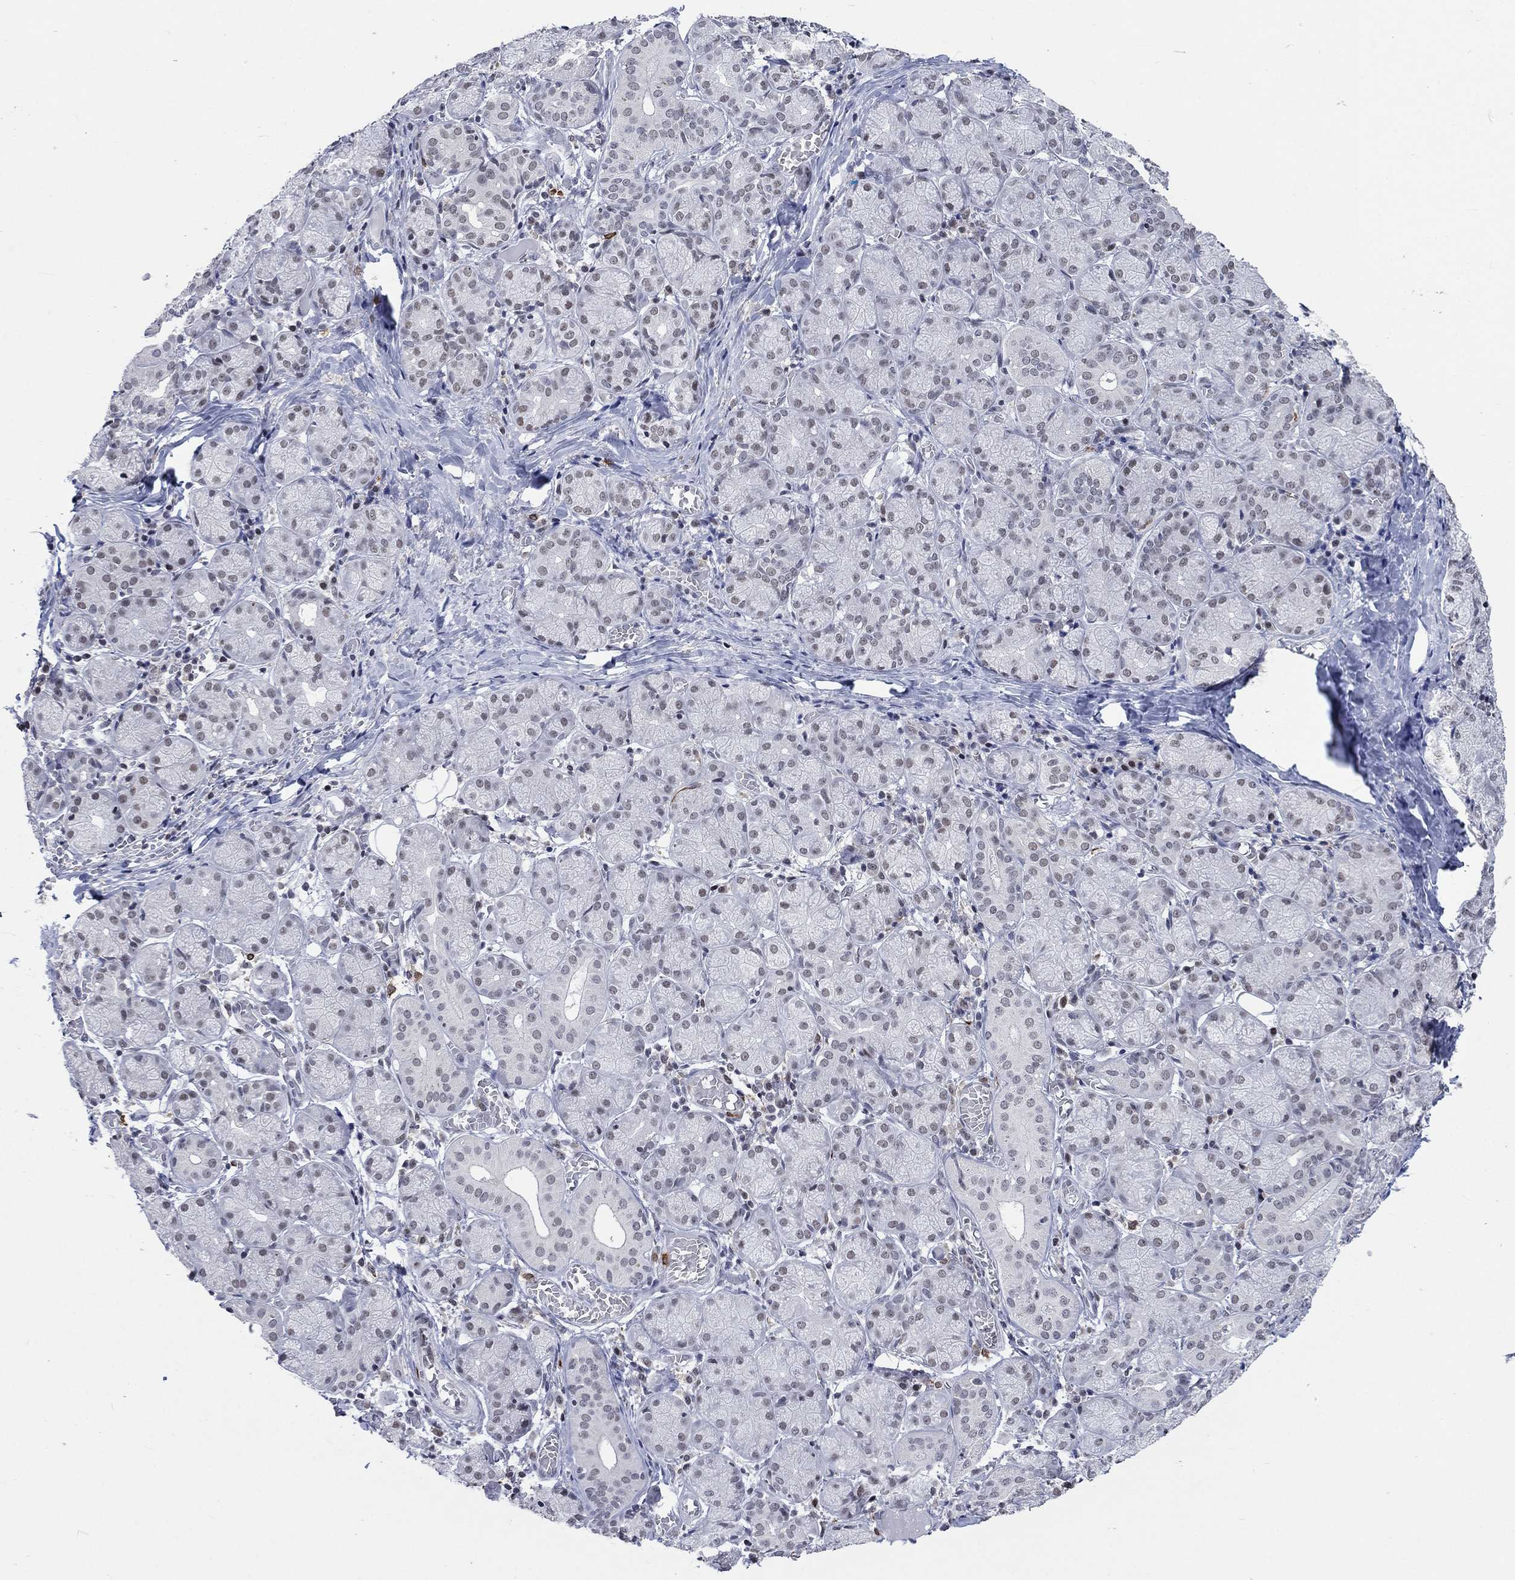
{"staining": {"intensity": "moderate", "quantity": "<25%", "location": "nuclear"}, "tissue": "salivary gland", "cell_type": "Glandular cells", "image_type": "normal", "snomed": [{"axis": "morphology", "description": "Normal tissue, NOS"}, {"axis": "topography", "description": "Salivary gland"}, {"axis": "topography", "description": "Peripheral nerve tissue"}], "caption": "A brown stain shows moderate nuclear staining of a protein in glandular cells of benign human salivary gland. The staining is performed using DAB brown chromogen to label protein expression. The nuclei are counter-stained blue using hematoxylin.", "gene": "HCFC1", "patient": {"sex": "female", "age": 24}}